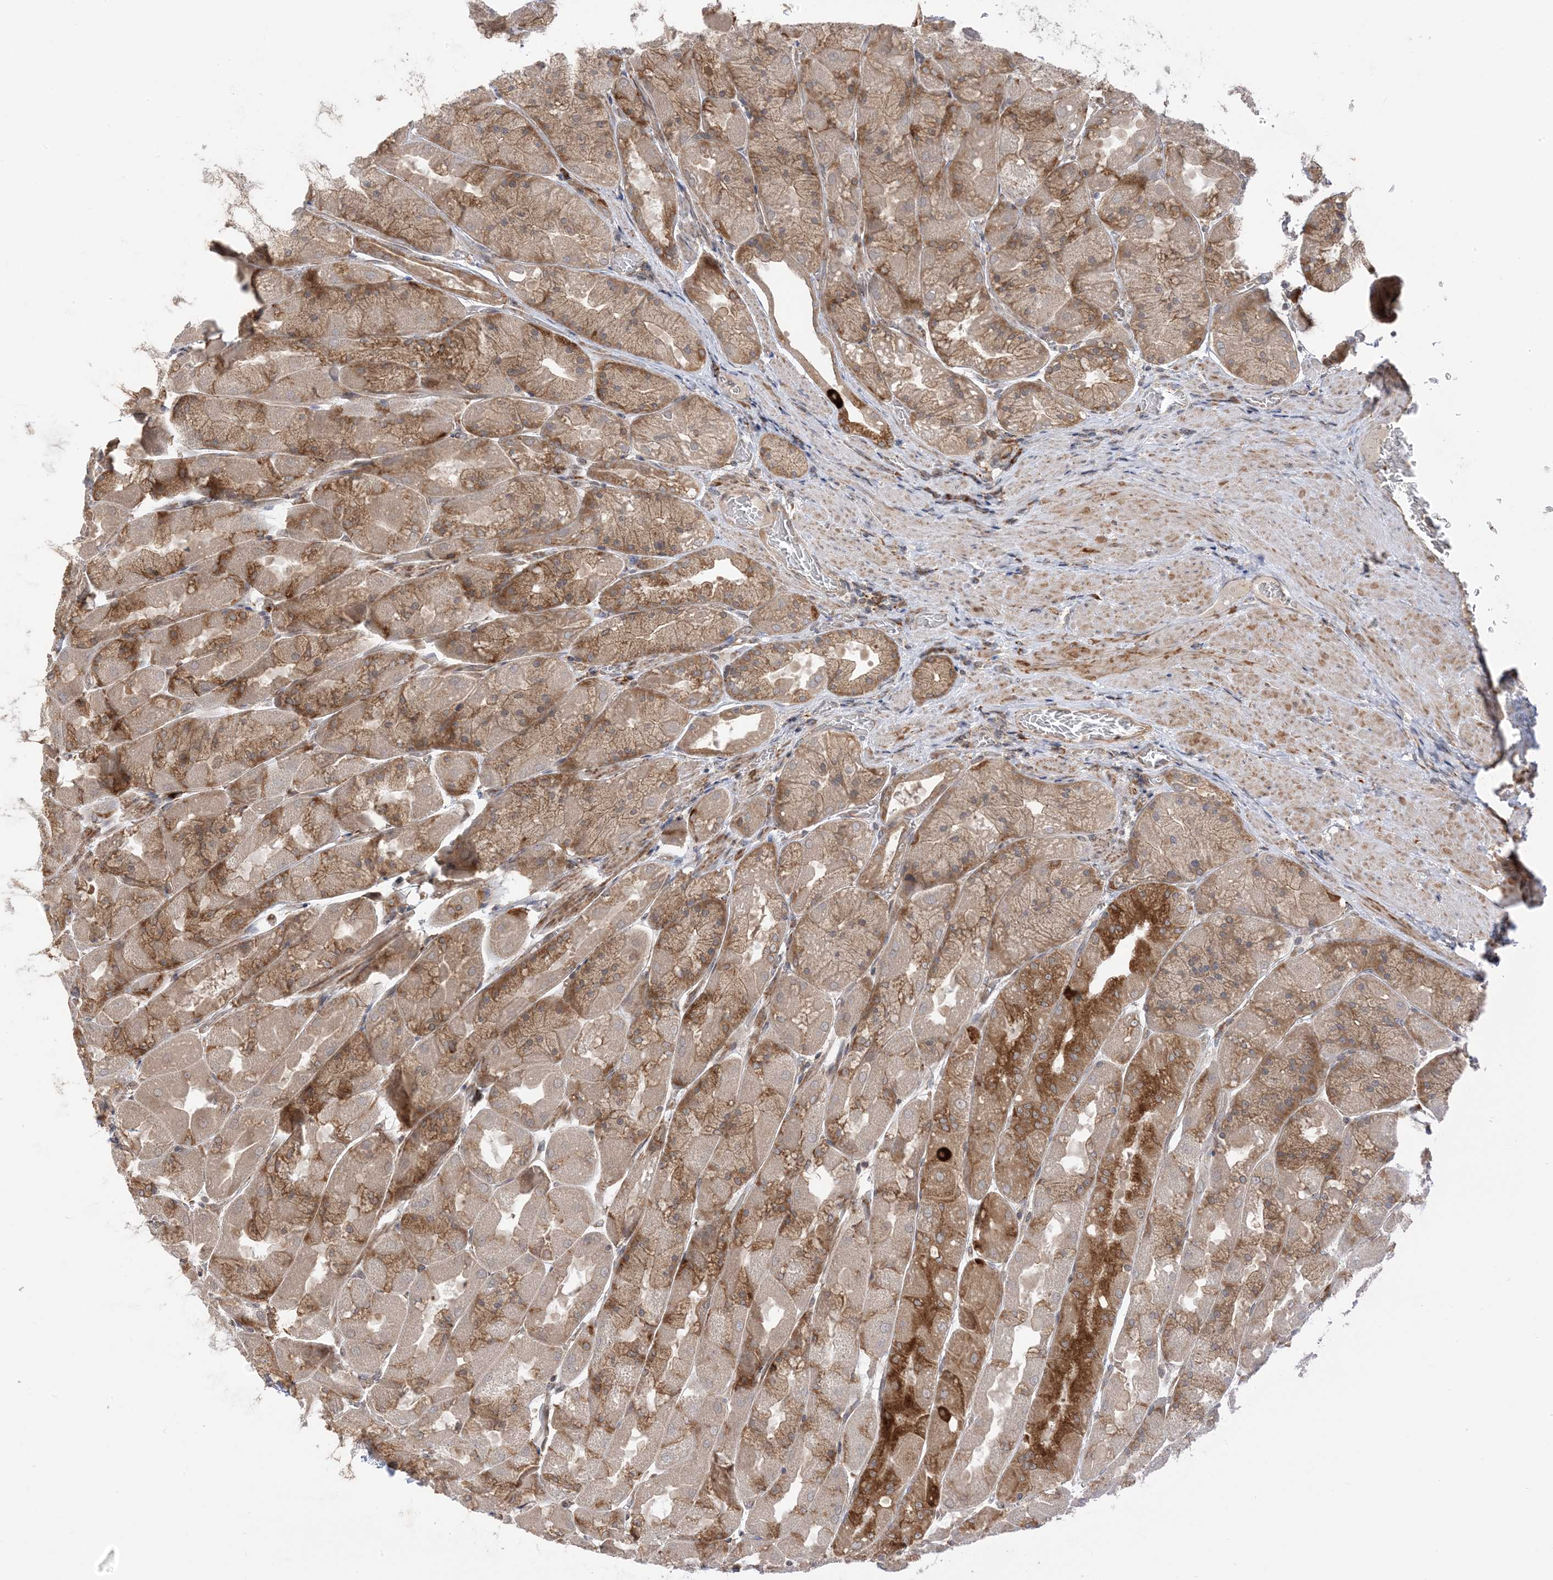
{"staining": {"intensity": "moderate", "quantity": ">75%", "location": "cytoplasmic/membranous"}, "tissue": "stomach", "cell_type": "Glandular cells", "image_type": "normal", "snomed": [{"axis": "morphology", "description": "Normal tissue, NOS"}, {"axis": "topography", "description": "Stomach"}], "caption": "DAB immunohistochemical staining of unremarkable stomach displays moderate cytoplasmic/membranous protein expression in about >75% of glandular cells. (DAB (3,3'-diaminobenzidine) = brown stain, brightfield microscopy at high magnification).", "gene": "METTL21A", "patient": {"sex": "female", "age": 61}}